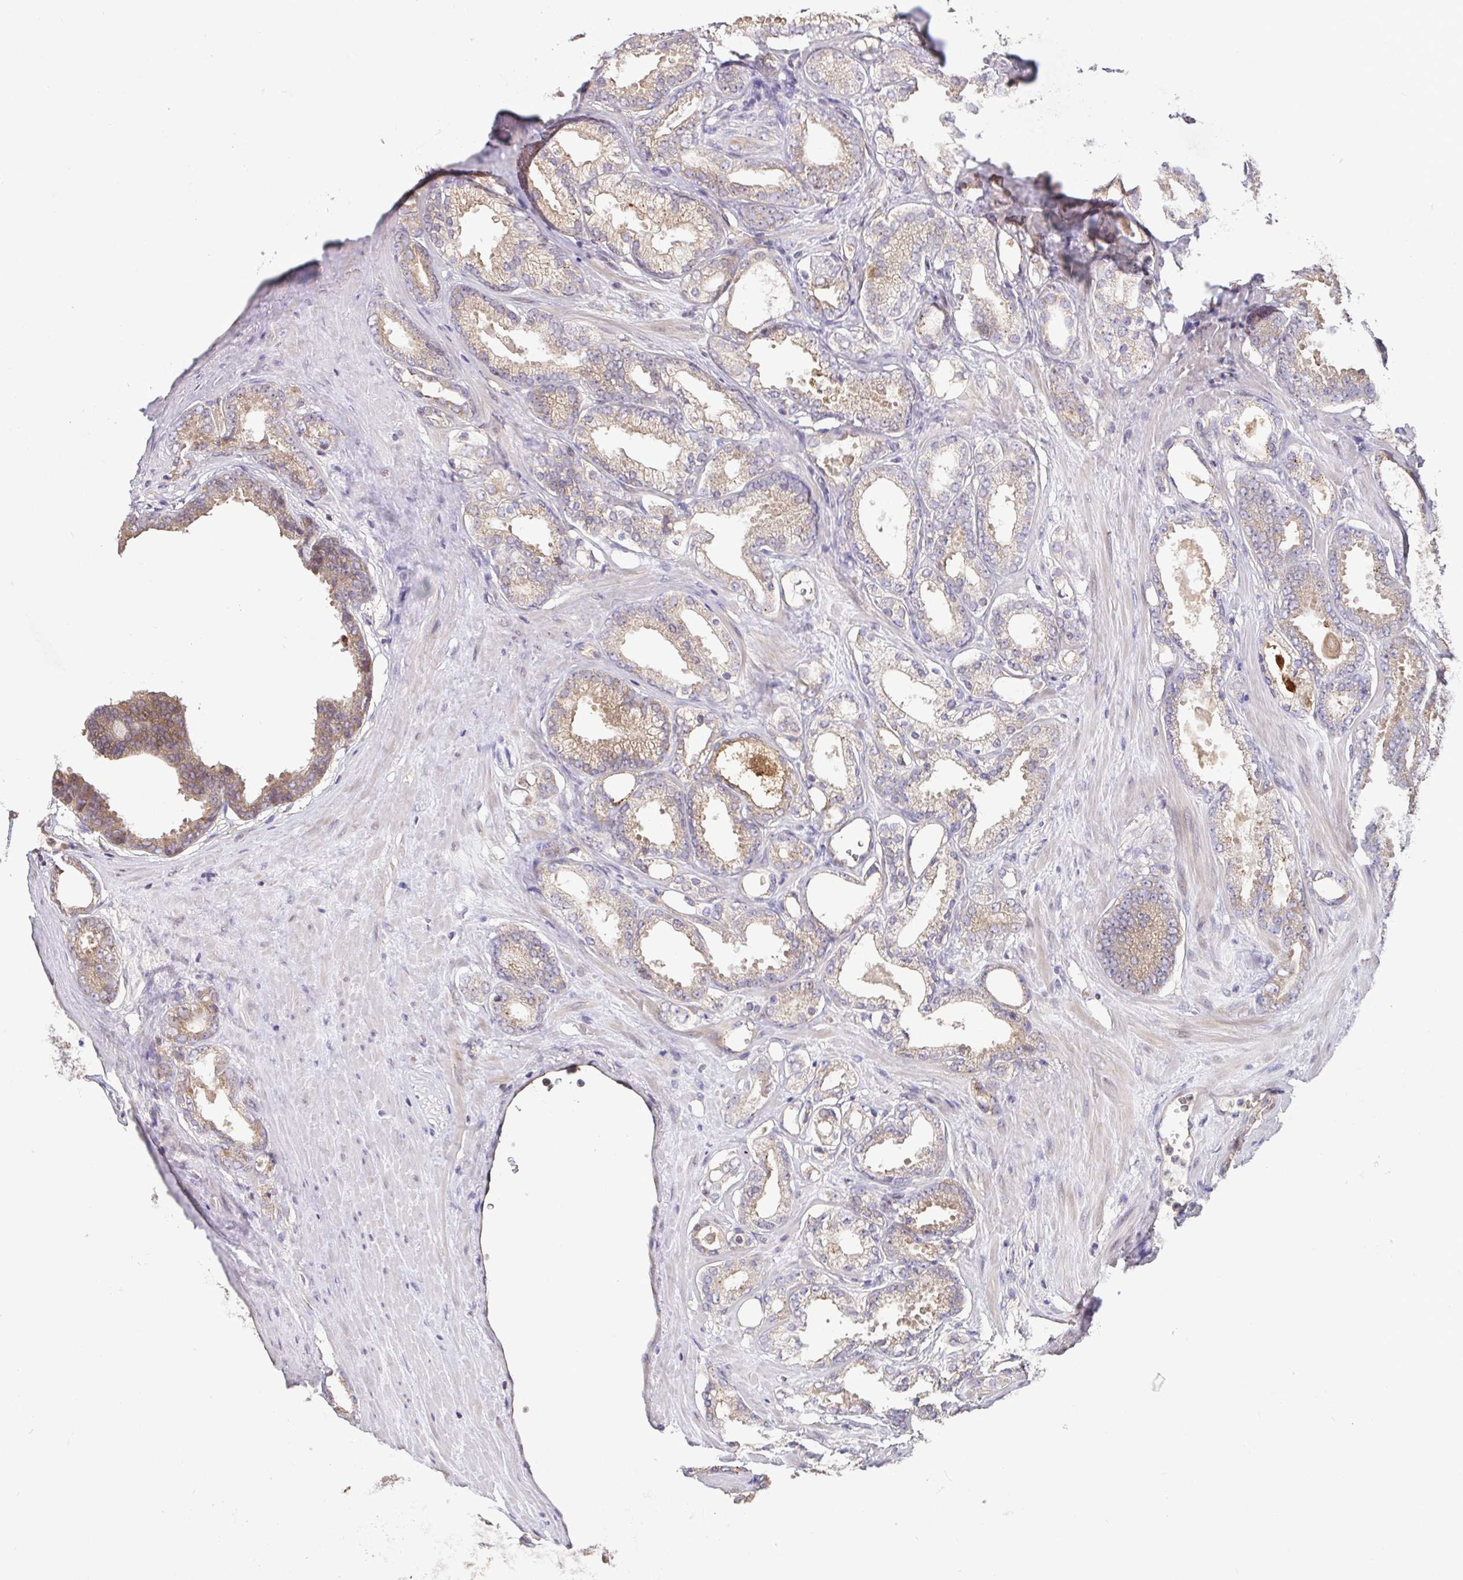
{"staining": {"intensity": "weak", "quantity": "25%-75%", "location": "cytoplasmic/membranous"}, "tissue": "prostate cancer", "cell_type": "Tumor cells", "image_type": "cancer", "snomed": [{"axis": "morphology", "description": "Adenocarcinoma, Low grade"}, {"axis": "topography", "description": "Prostate"}], "caption": "A micrograph showing weak cytoplasmic/membranous positivity in approximately 25%-75% of tumor cells in prostate adenocarcinoma (low-grade), as visualized by brown immunohistochemical staining.", "gene": "OSBPL7", "patient": {"sex": "male", "age": 65}}